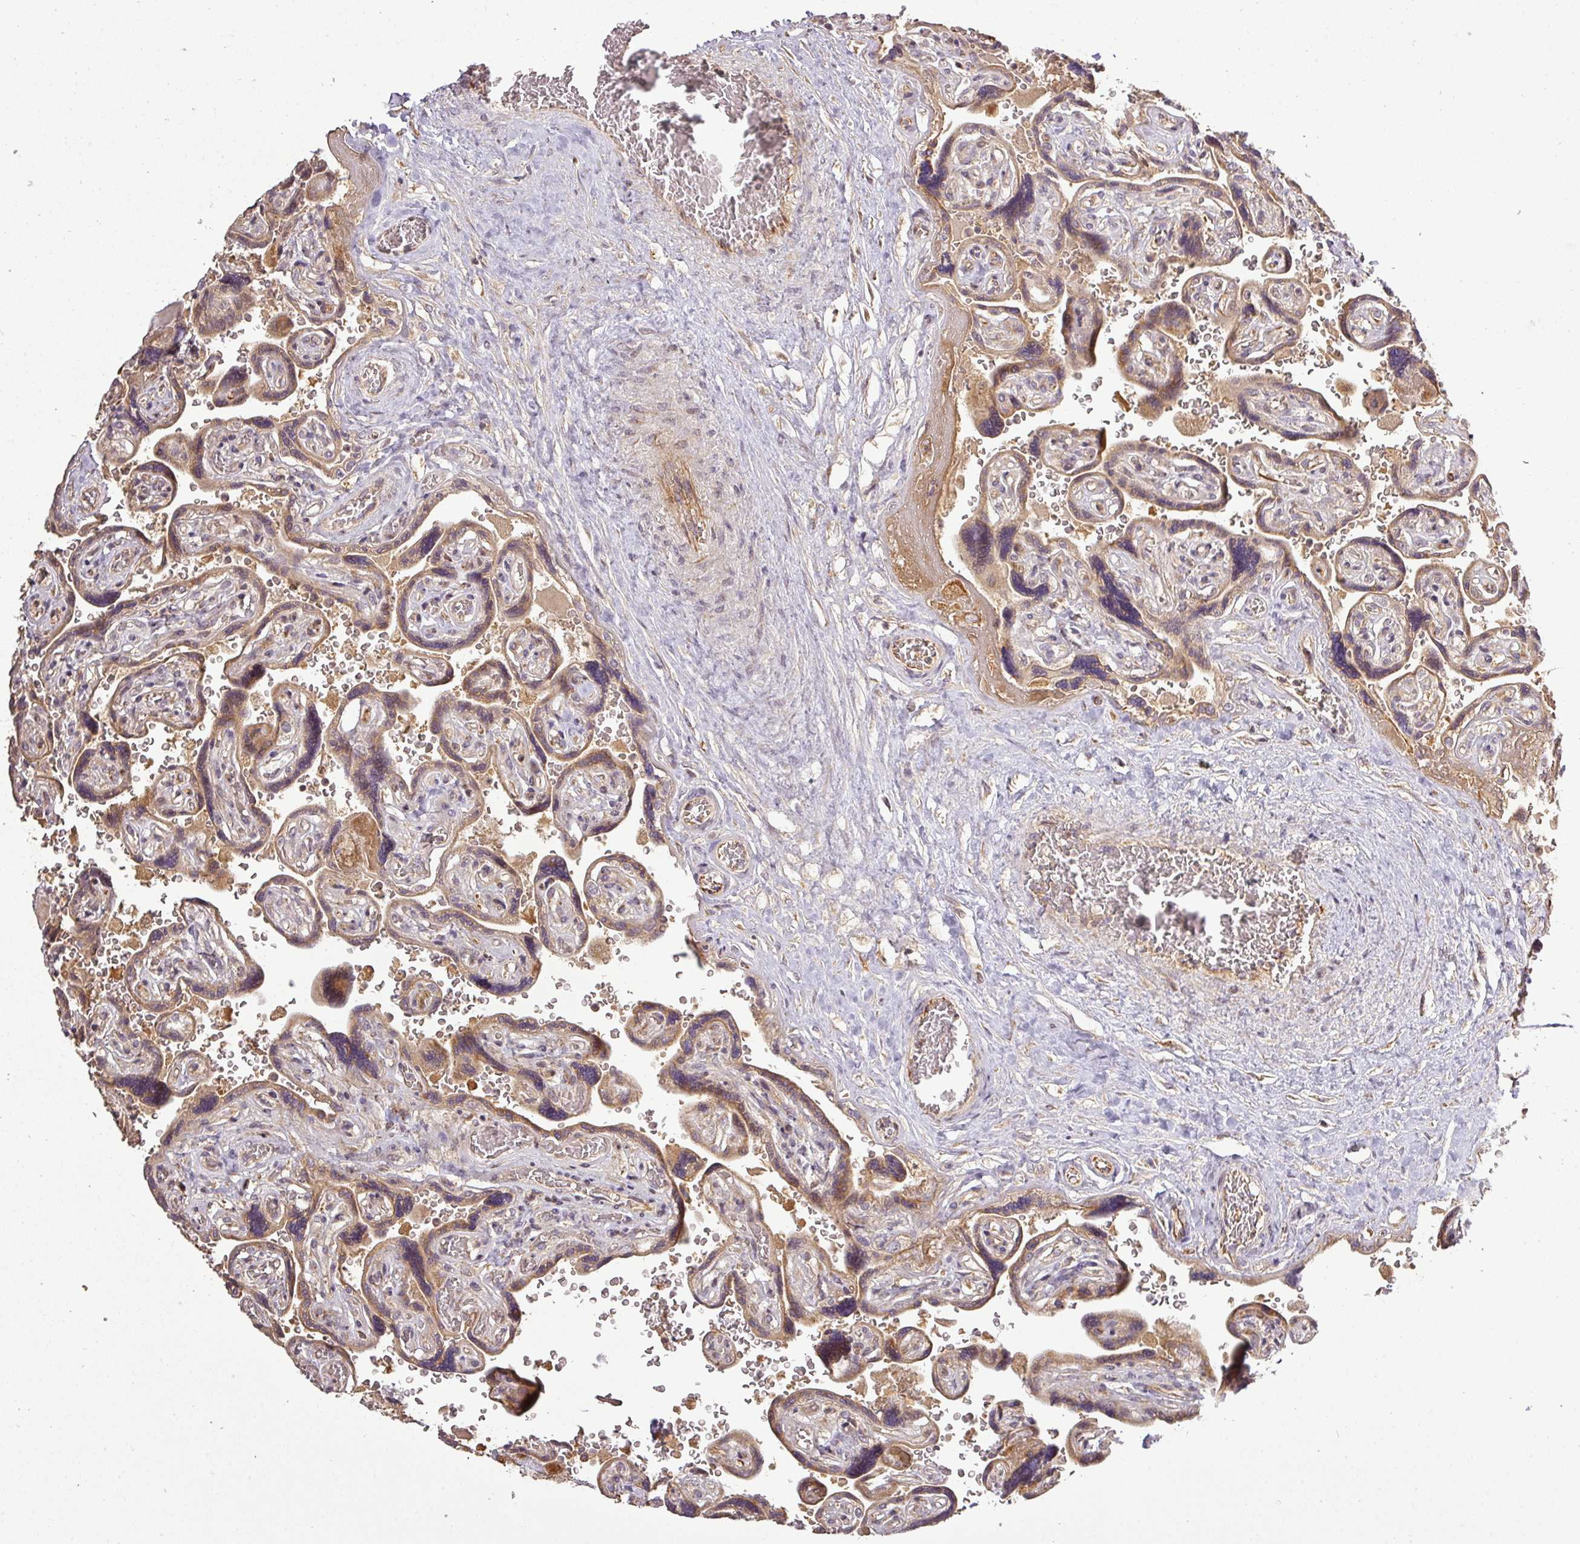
{"staining": {"intensity": "moderate", "quantity": ">75%", "location": "cytoplasmic/membranous"}, "tissue": "placenta", "cell_type": "Decidual cells", "image_type": "normal", "snomed": [{"axis": "morphology", "description": "Normal tissue, NOS"}, {"axis": "topography", "description": "Placenta"}], "caption": "This histopathology image demonstrates immunohistochemistry staining of normal human placenta, with medium moderate cytoplasmic/membranous positivity in approximately >75% of decidual cells.", "gene": "FAIM", "patient": {"sex": "female", "age": 32}}